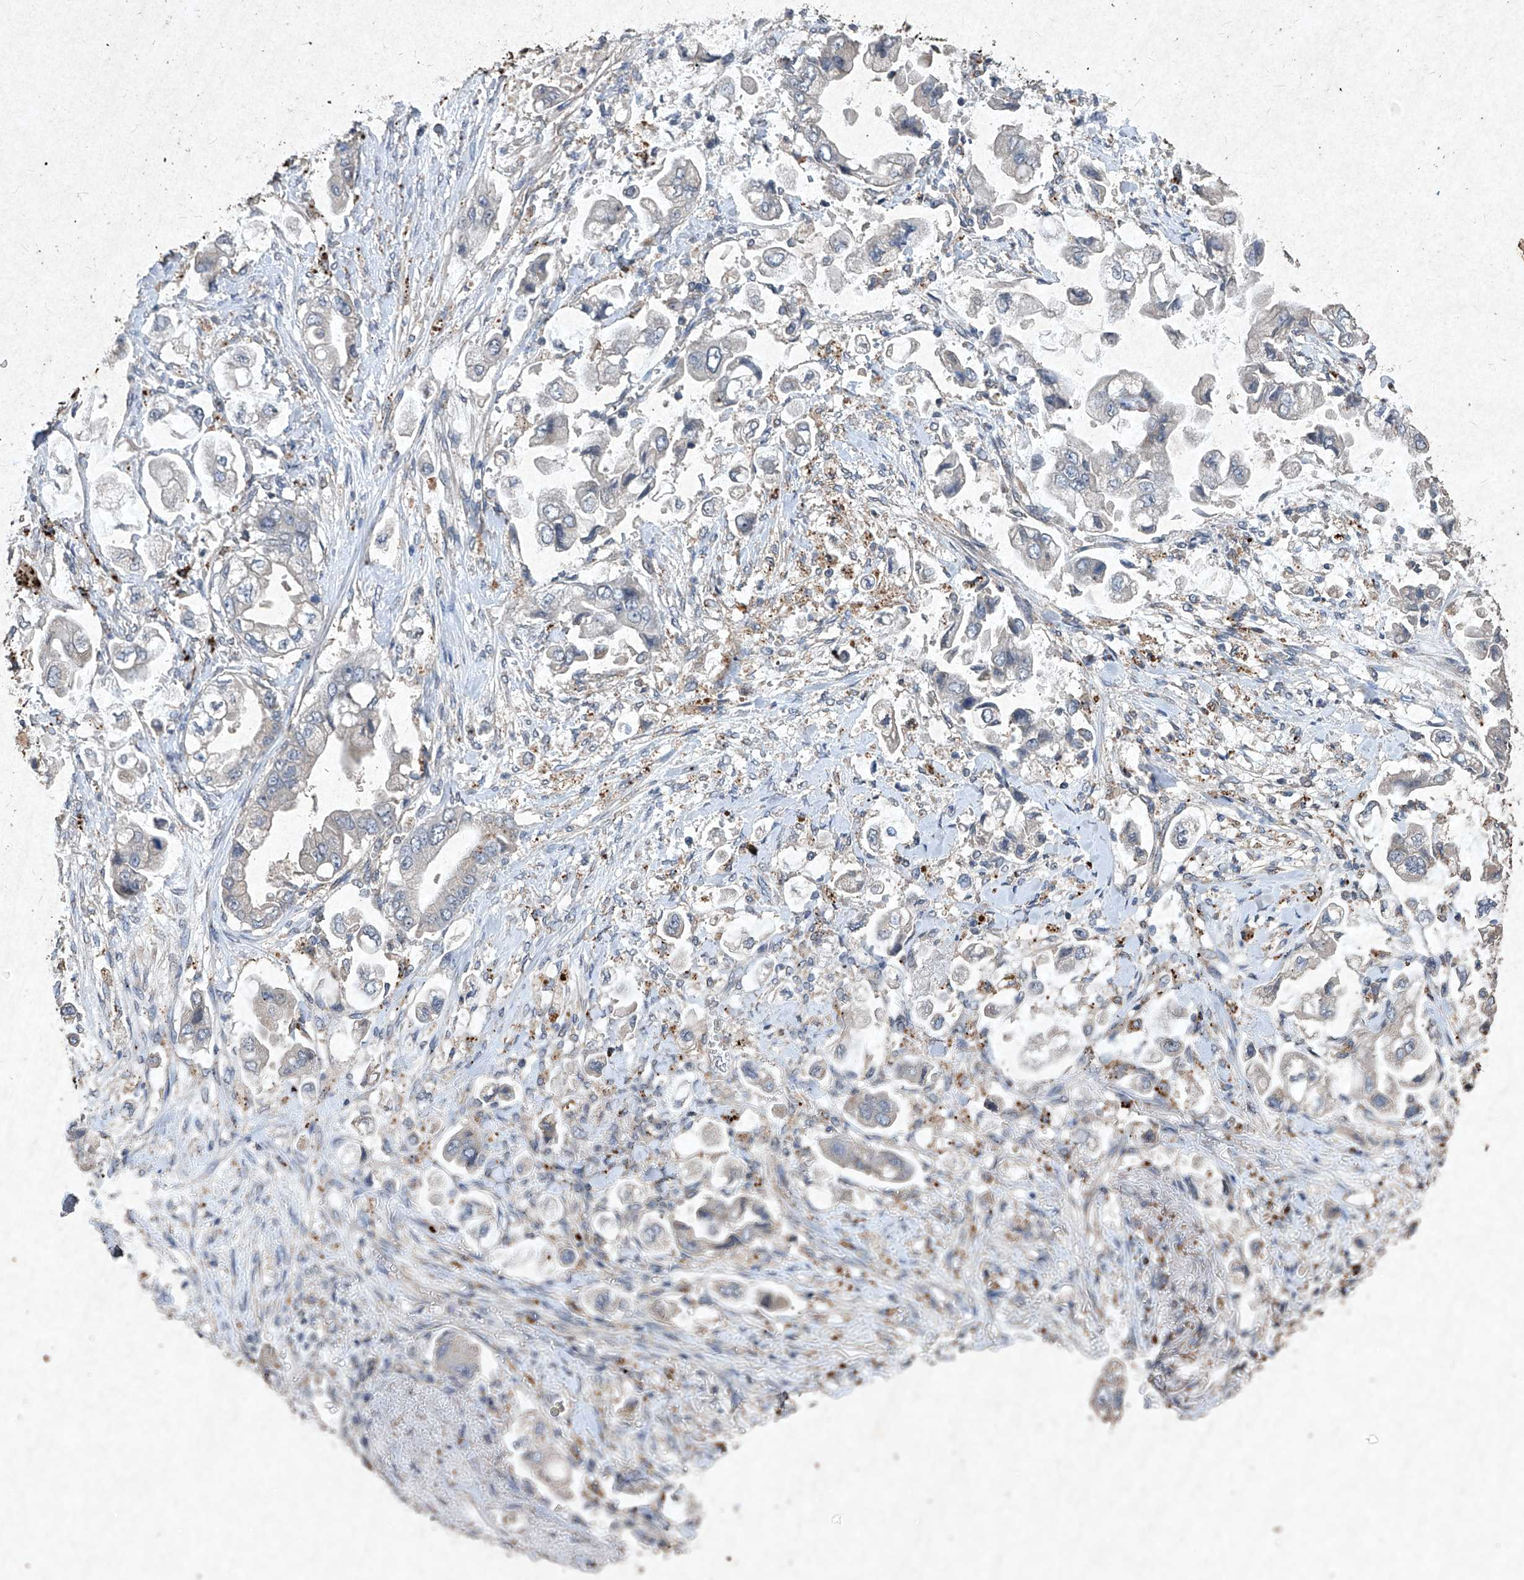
{"staining": {"intensity": "moderate", "quantity": "<25%", "location": "cytoplasmic/membranous"}, "tissue": "stomach cancer", "cell_type": "Tumor cells", "image_type": "cancer", "snomed": [{"axis": "morphology", "description": "Adenocarcinoma, NOS"}, {"axis": "topography", "description": "Stomach"}], "caption": "Adenocarcinoma (stomach) stained with a brown dye demonstrates moderate cytoplasmic/membranous positive expression in about <25% of tumor cells.", "gene": "MED16", "patient": {"sex": "male", "age": 62}}